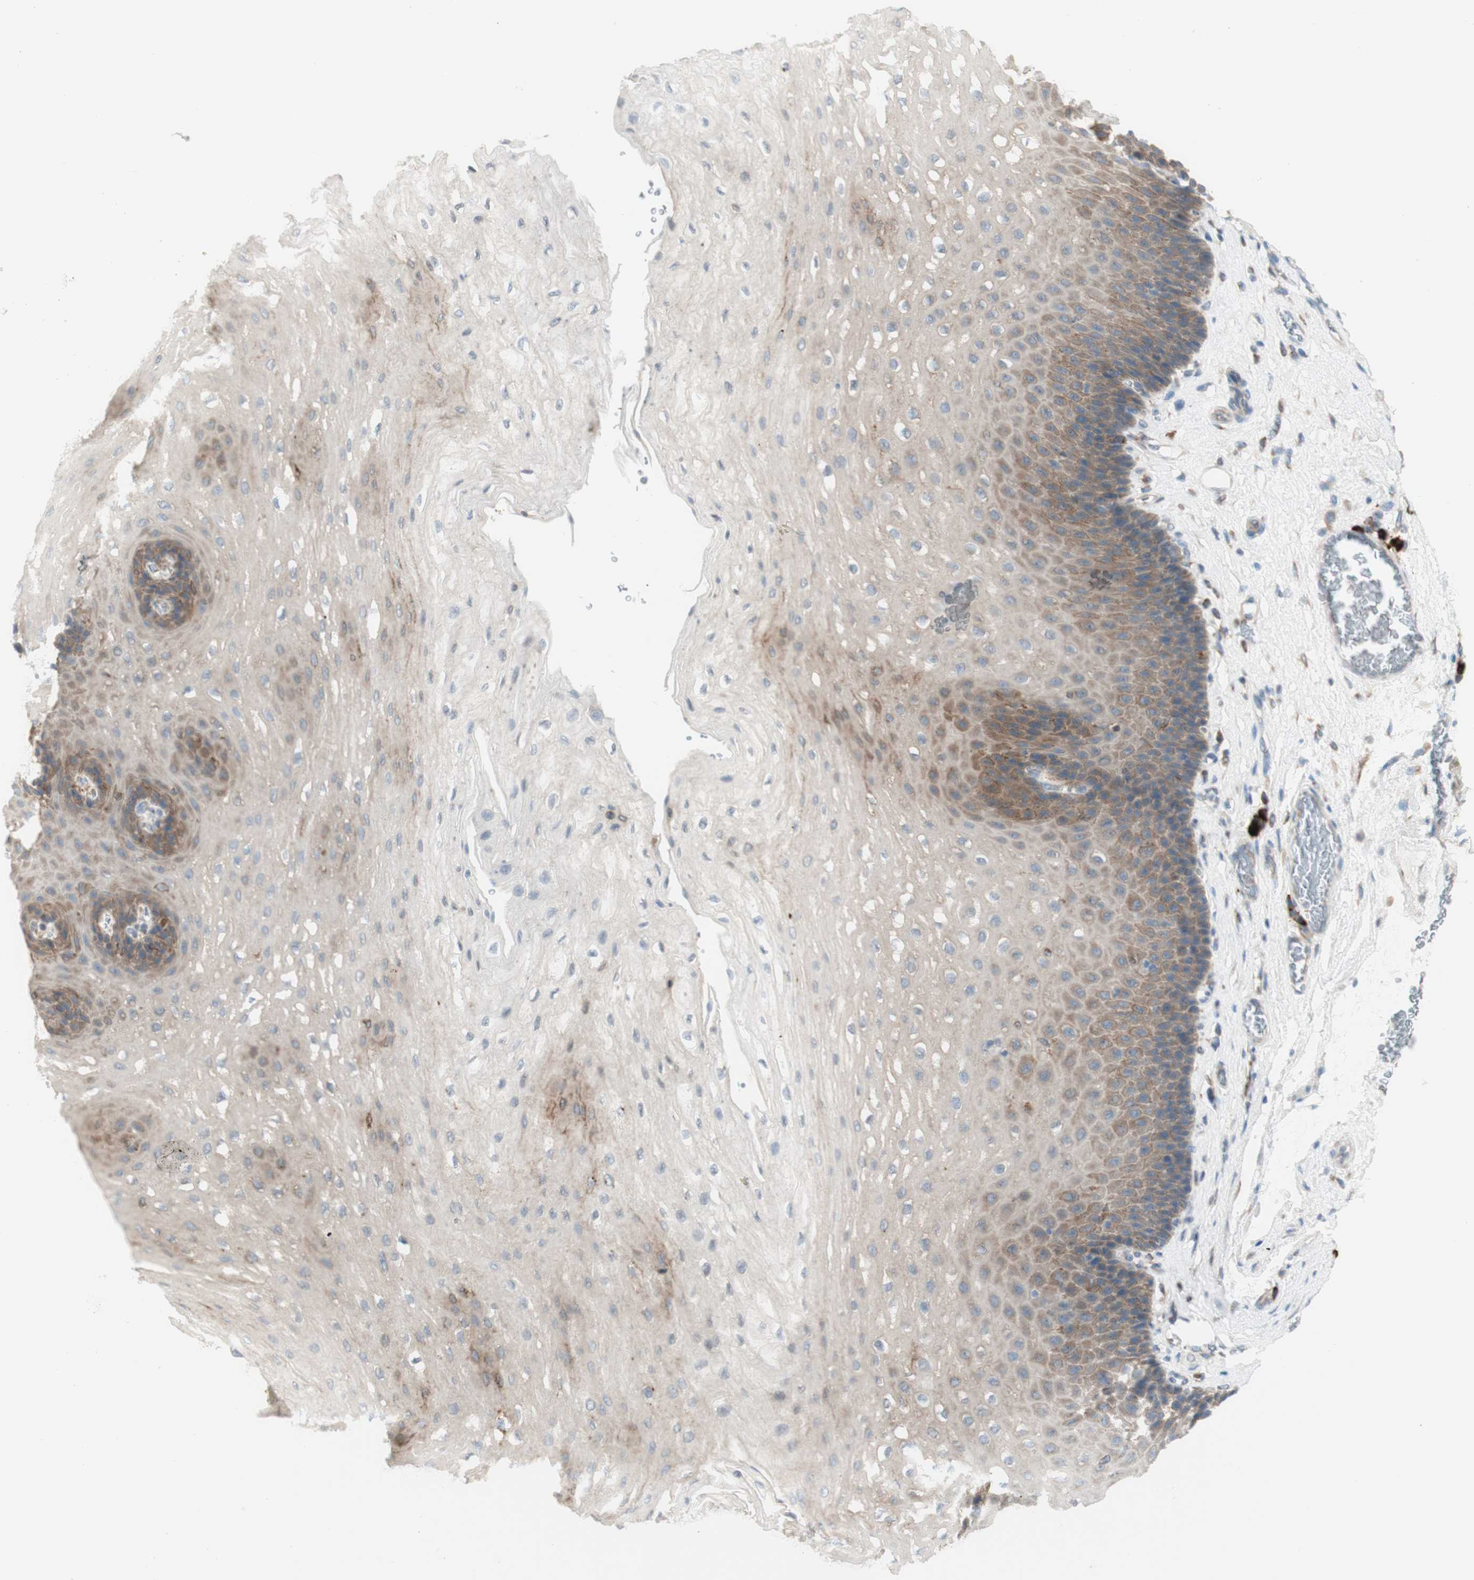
{"staining": {"intensity": "moderate", "quantity": "25%-75%", "location": "cytoplasmic/membranous"}, "tissue": "esophagus", "cell_type": "Squamous epithelial cells", "image_type": "normal", "snomed": [{"axis": "morphology", "description": "Normal tissue, NOS"}, {"axis": "topography", "description": "Esophagus"}], "caption": "IHC of benign human esophagus demonstrates medium levels of moderate cytoplasmic/membranous expression in about 25%-75% of squamous epithelial cells.", "gene": "MANF", "patient": {"sex": "female", "age": 72}}